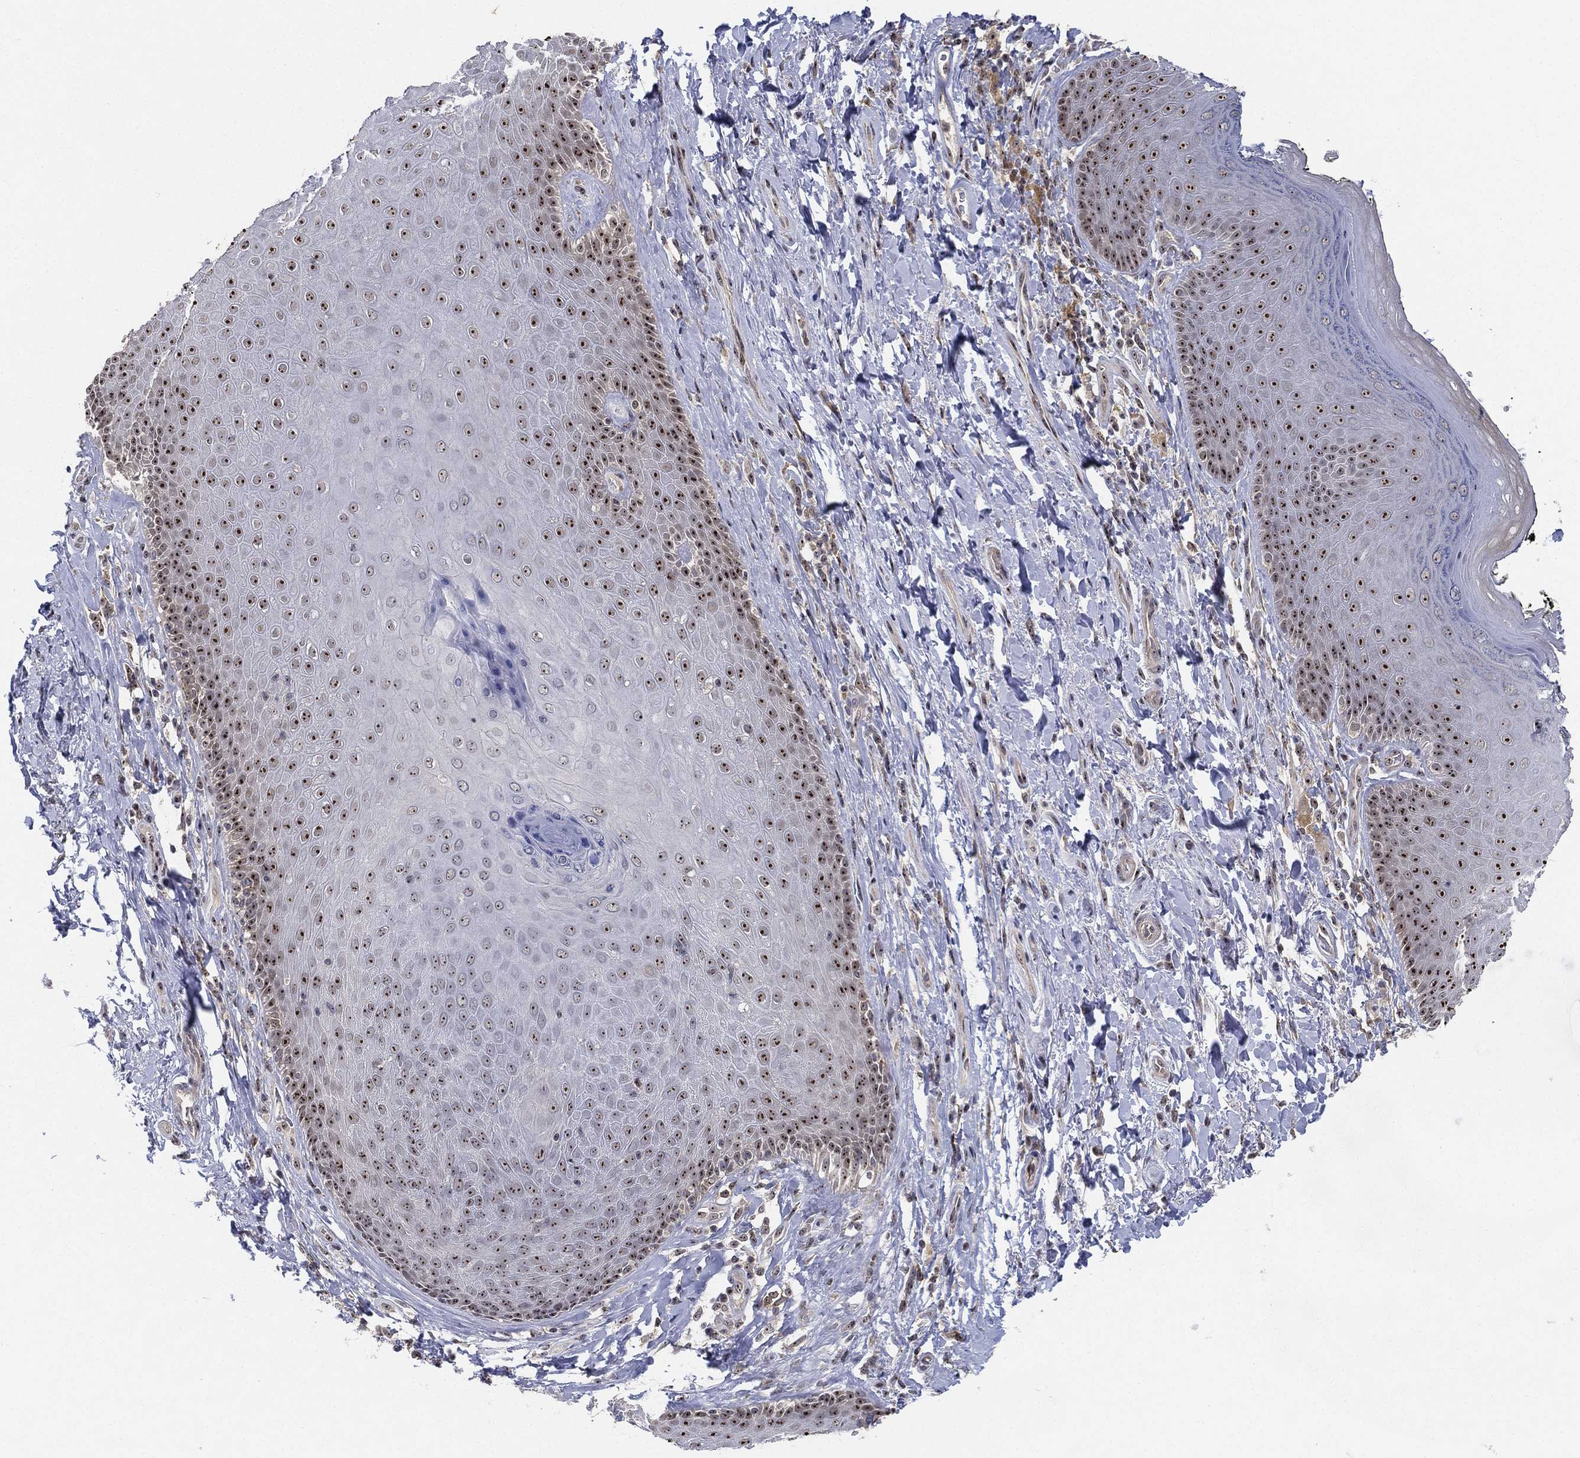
{"staining": {"intensity": "strong", "quantity": ">75%", "location": "nuclear"}, "tissue": "skin", "cell_type": "Epidermal cells", "image_type": "normal", "snomed": [{"axis": "morphology", "description": "Normal tissue, NOS"}, {"axis": "topography", "description": "Skeletal muscle"}, {"axis": "topography", "description": "Anal"}, {"axis": "topography", "description": "Peripheral nerve tissue"}], "caption": "A micrograph of human skin stained for a protein exhibits strong nuclear brown staining in epidermal cells.", "gene": "PPP1R16B", "patient": {"sex": "male", "age": 53}}